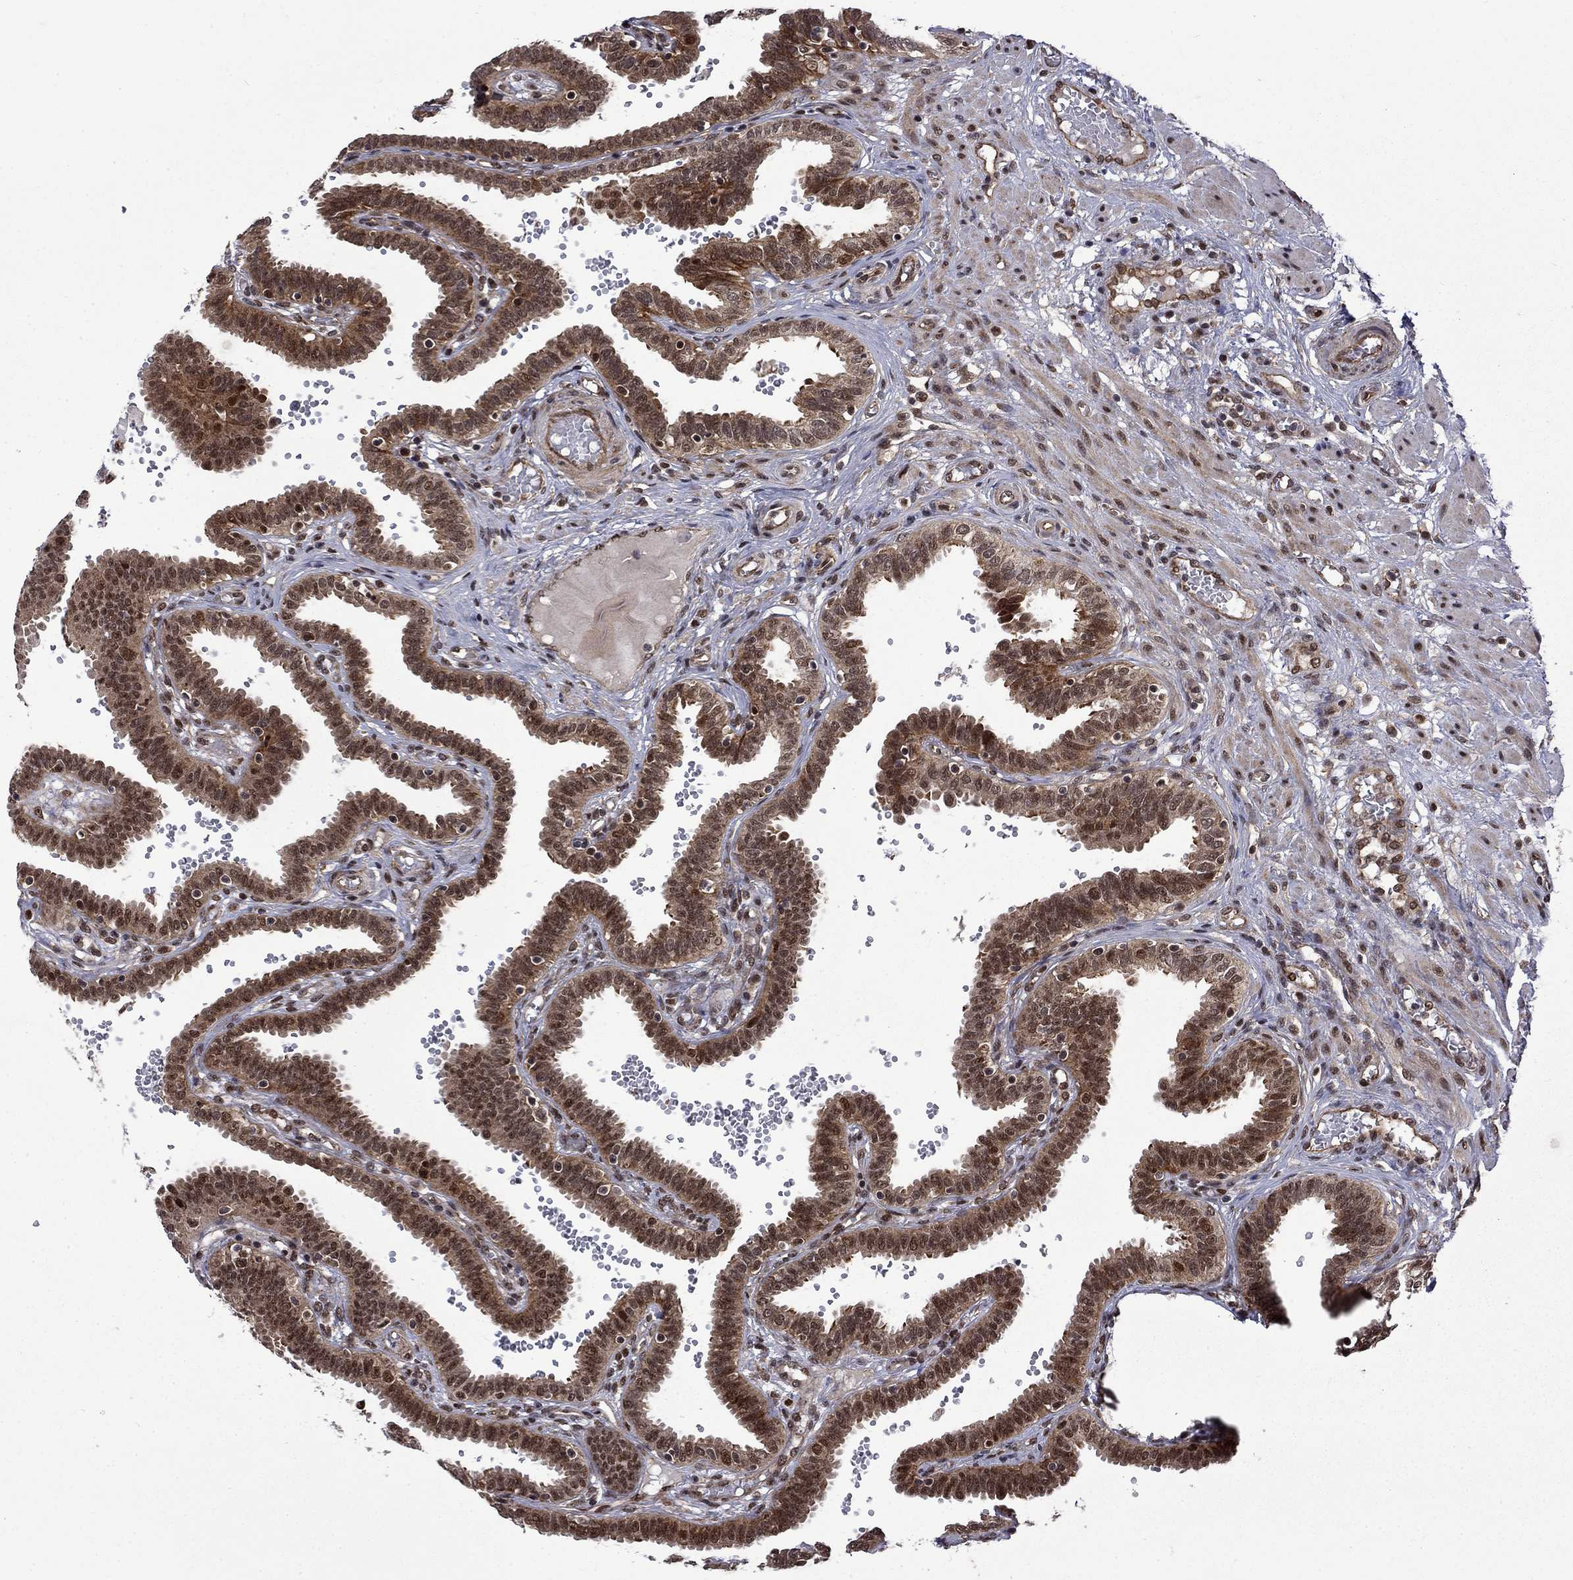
{"staining": {"intensity": "moderate", "quantity": ">75%", "location": "cytoplasmic/membranous,nuclear"}, "tissue": "fallopian tube", "cell_type": "Glandular cells", "image_type": "normal", "snomed": [{"axis": "morphology", "description": "Normal tissue, NOS"}, {"axis": "topography", "description": "Fallopian tube"}], "caption": "Moderate cytoplasmic/membranous,nuclear positivity for a protein is identified in about >75% of glandular cells of normal fallopian tube using immunohistochemistry (IHC).", "gene": "KPNA3", "patient": {"sex": "female", "age": 37}}